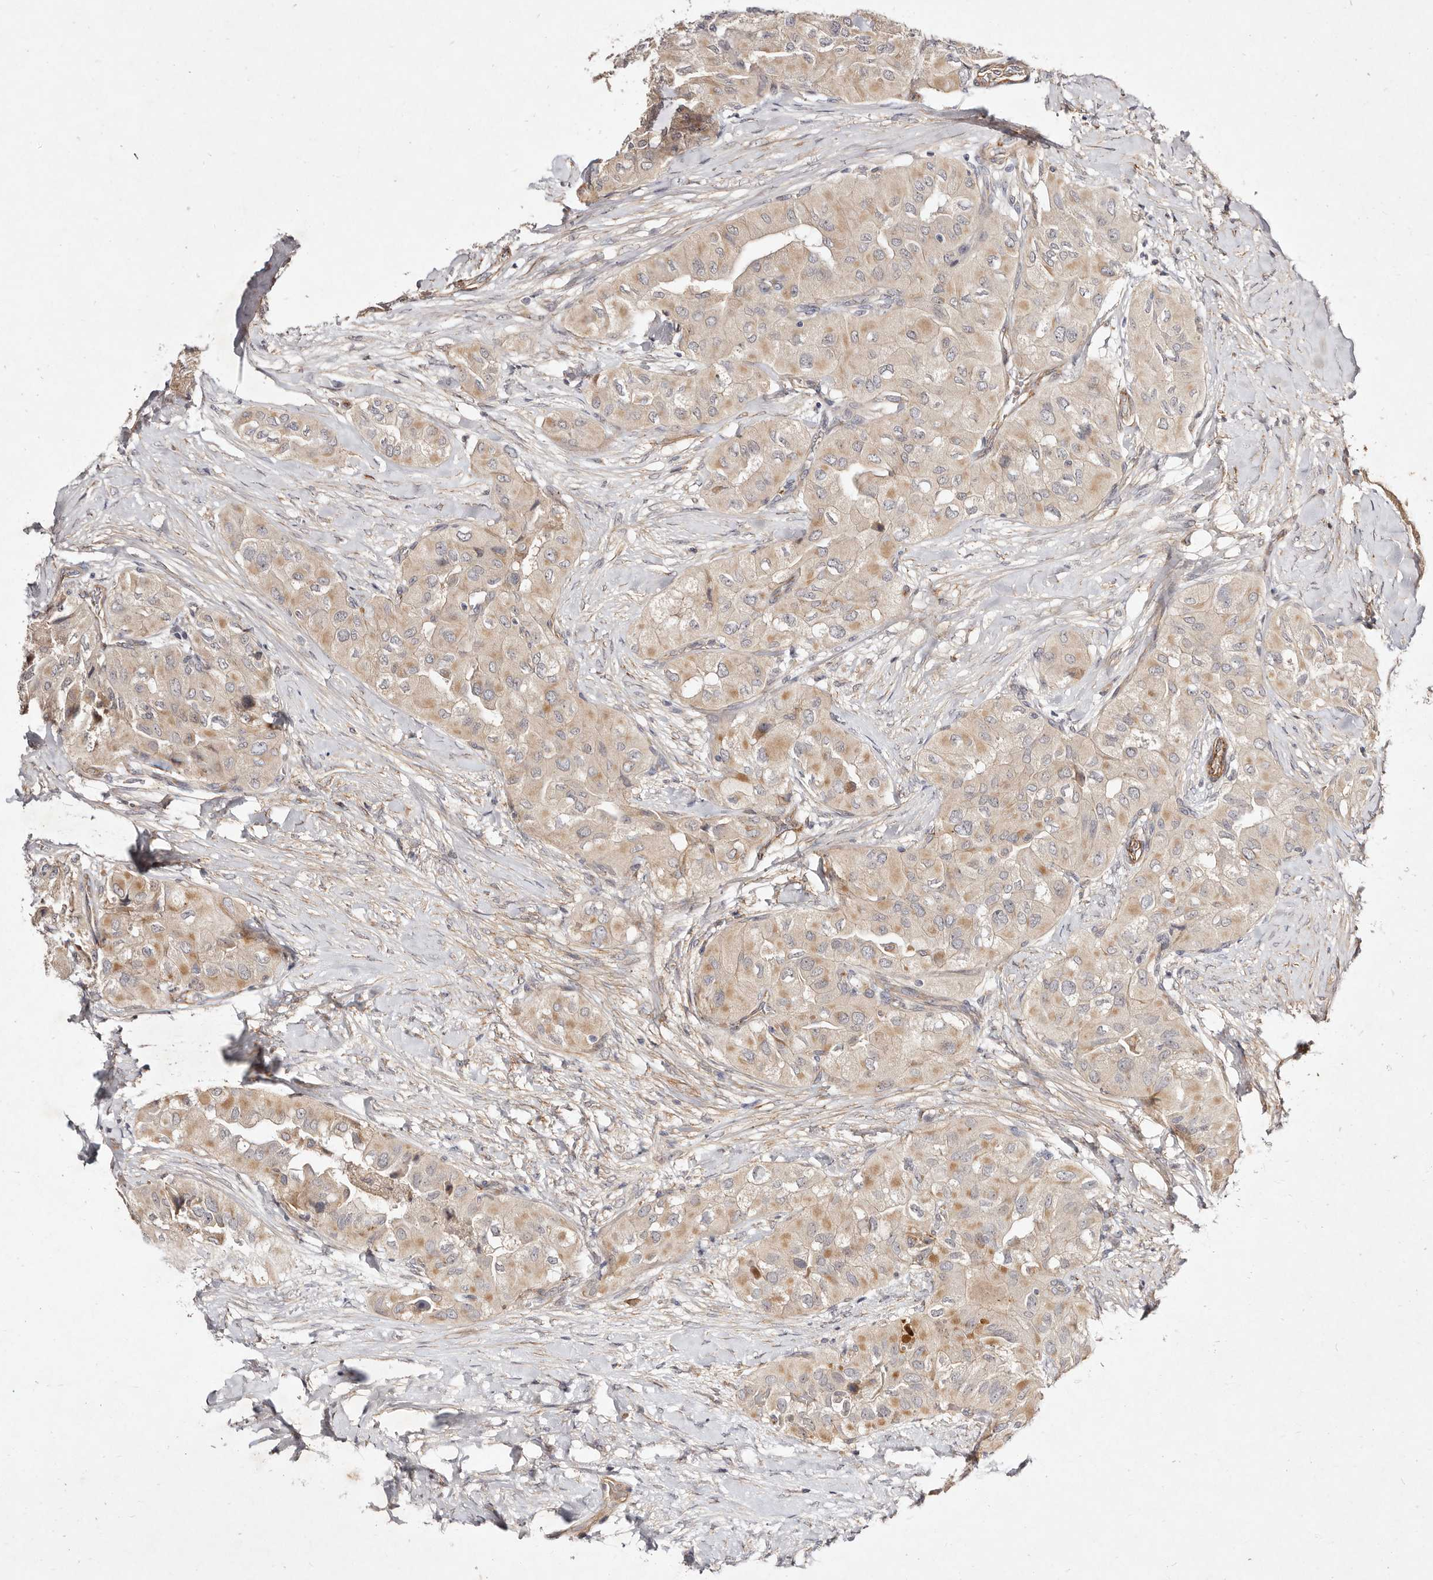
{"staining": {"intensity": "weak", "quantity": "25%-75%", "location": "cytoplasmic/membranous"}, "tissue": "thyroid cancer", "cell_type": "Tumor cells", "image_type": "cancer", "snomed": [{"axis": "morphology", "description": "Papillary adenocarcinoma, NOS"}, {"axis": "topography", "description": "Thyroid gland"}], "caption": "There is low levels of weak cytoplasmic/membranous staining in tumor cells of thyroid cancer, as demonstrated by immunohistochemical staining (brown color).", "gene": "MTMR11", "patient": {"sex": "female", "age": 59}}